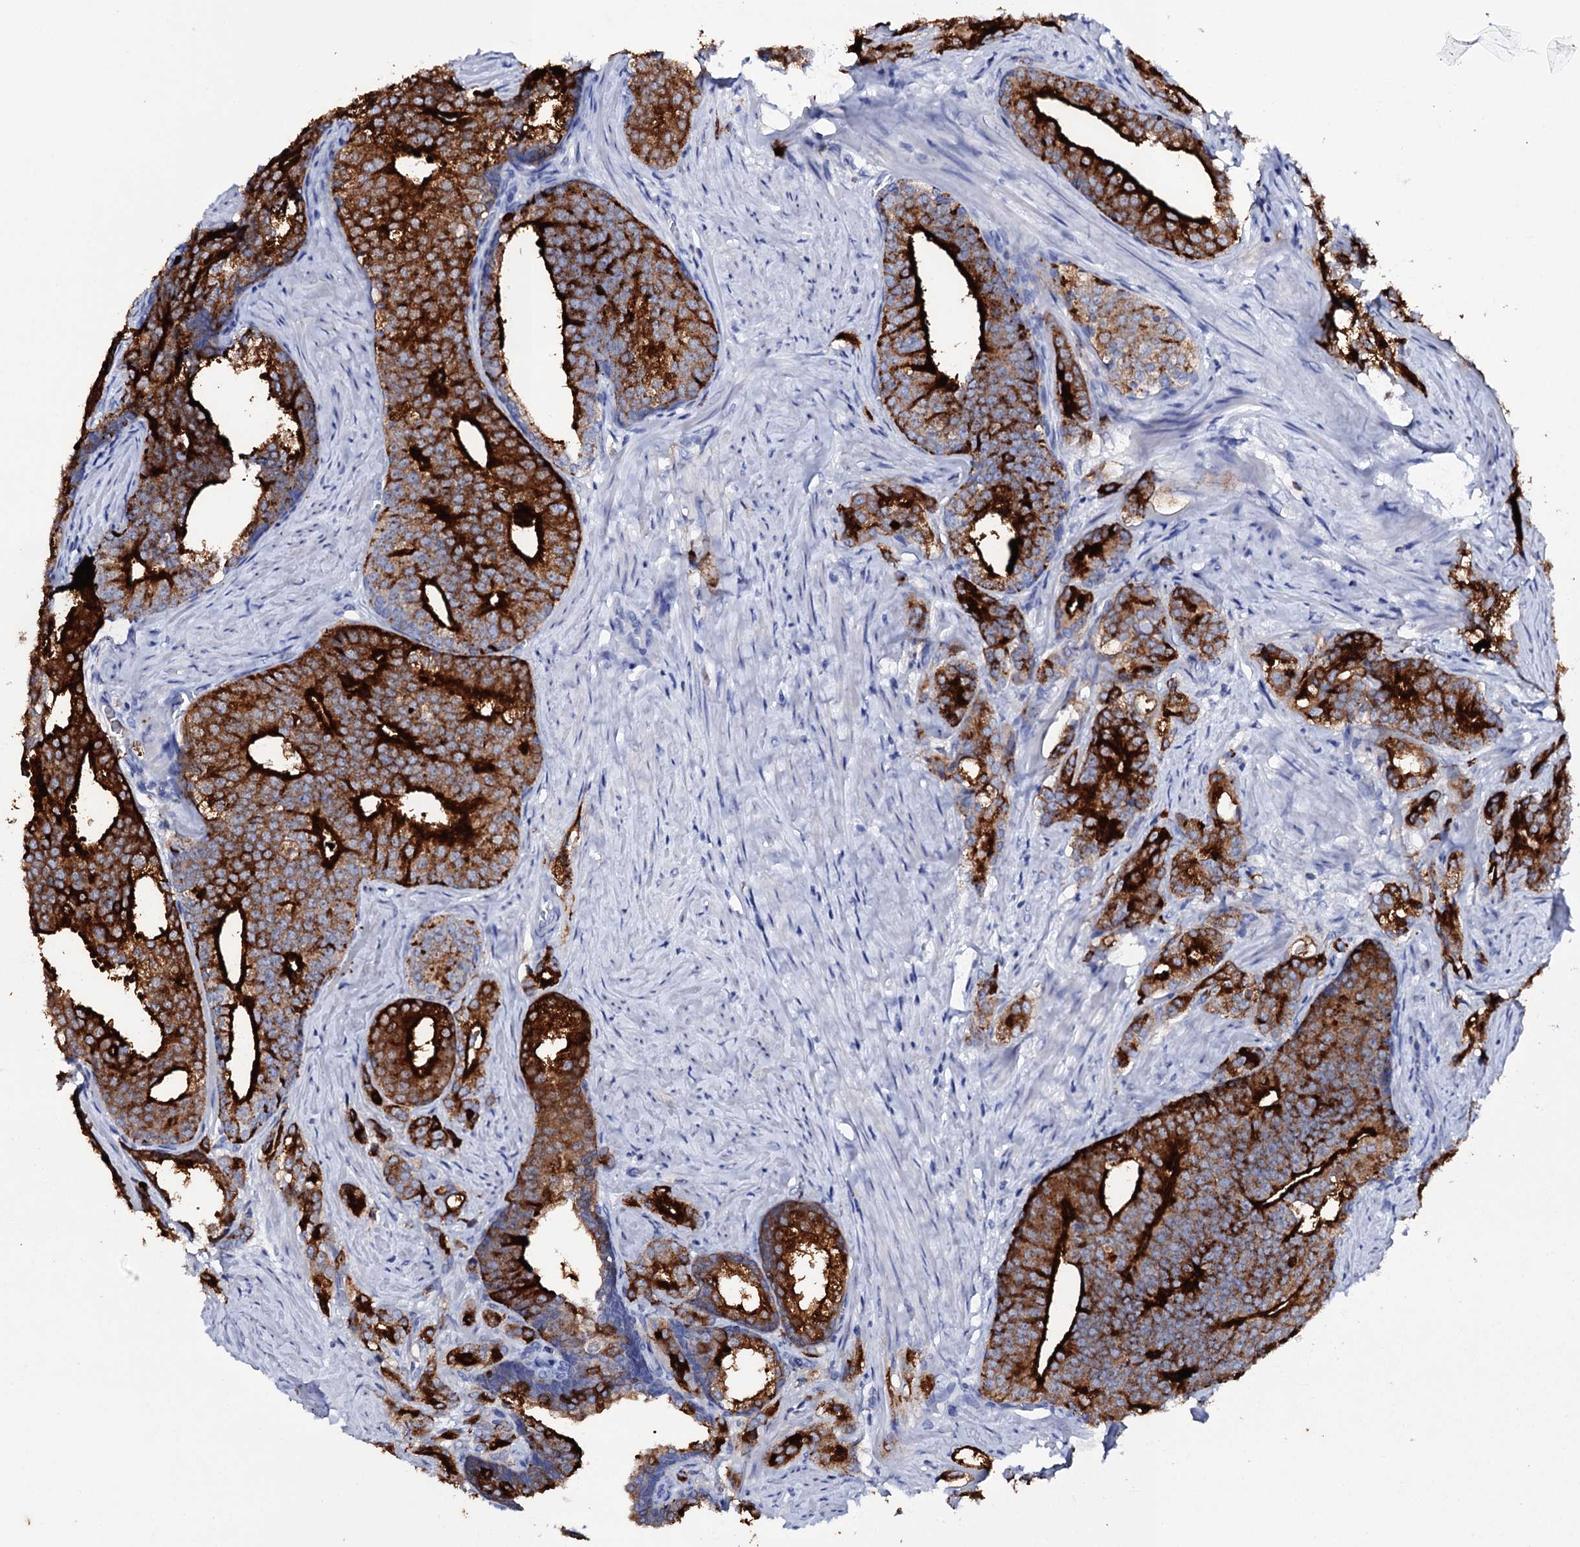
{"staining": {"intensity": "strong", "quantity": ">75%", "location": "cytoplasmic/membranous"}, "tissue": "prostate cancer", "cell_type": "Tumor cells", "image_type": "cancer", "snomed": [{"axis": "morphology", "description": "Adenocarcinoma, Low grade"}, {"axis": "topography", "description": "Prostate"}], "caption": "Protein expression analysis of human prostate cancer reveals strong cytoplasmic/membranous staining in about >75% of tumor cells.", "gene": "ITPRID2", "patient": {"sex": "male", "age": 71}}